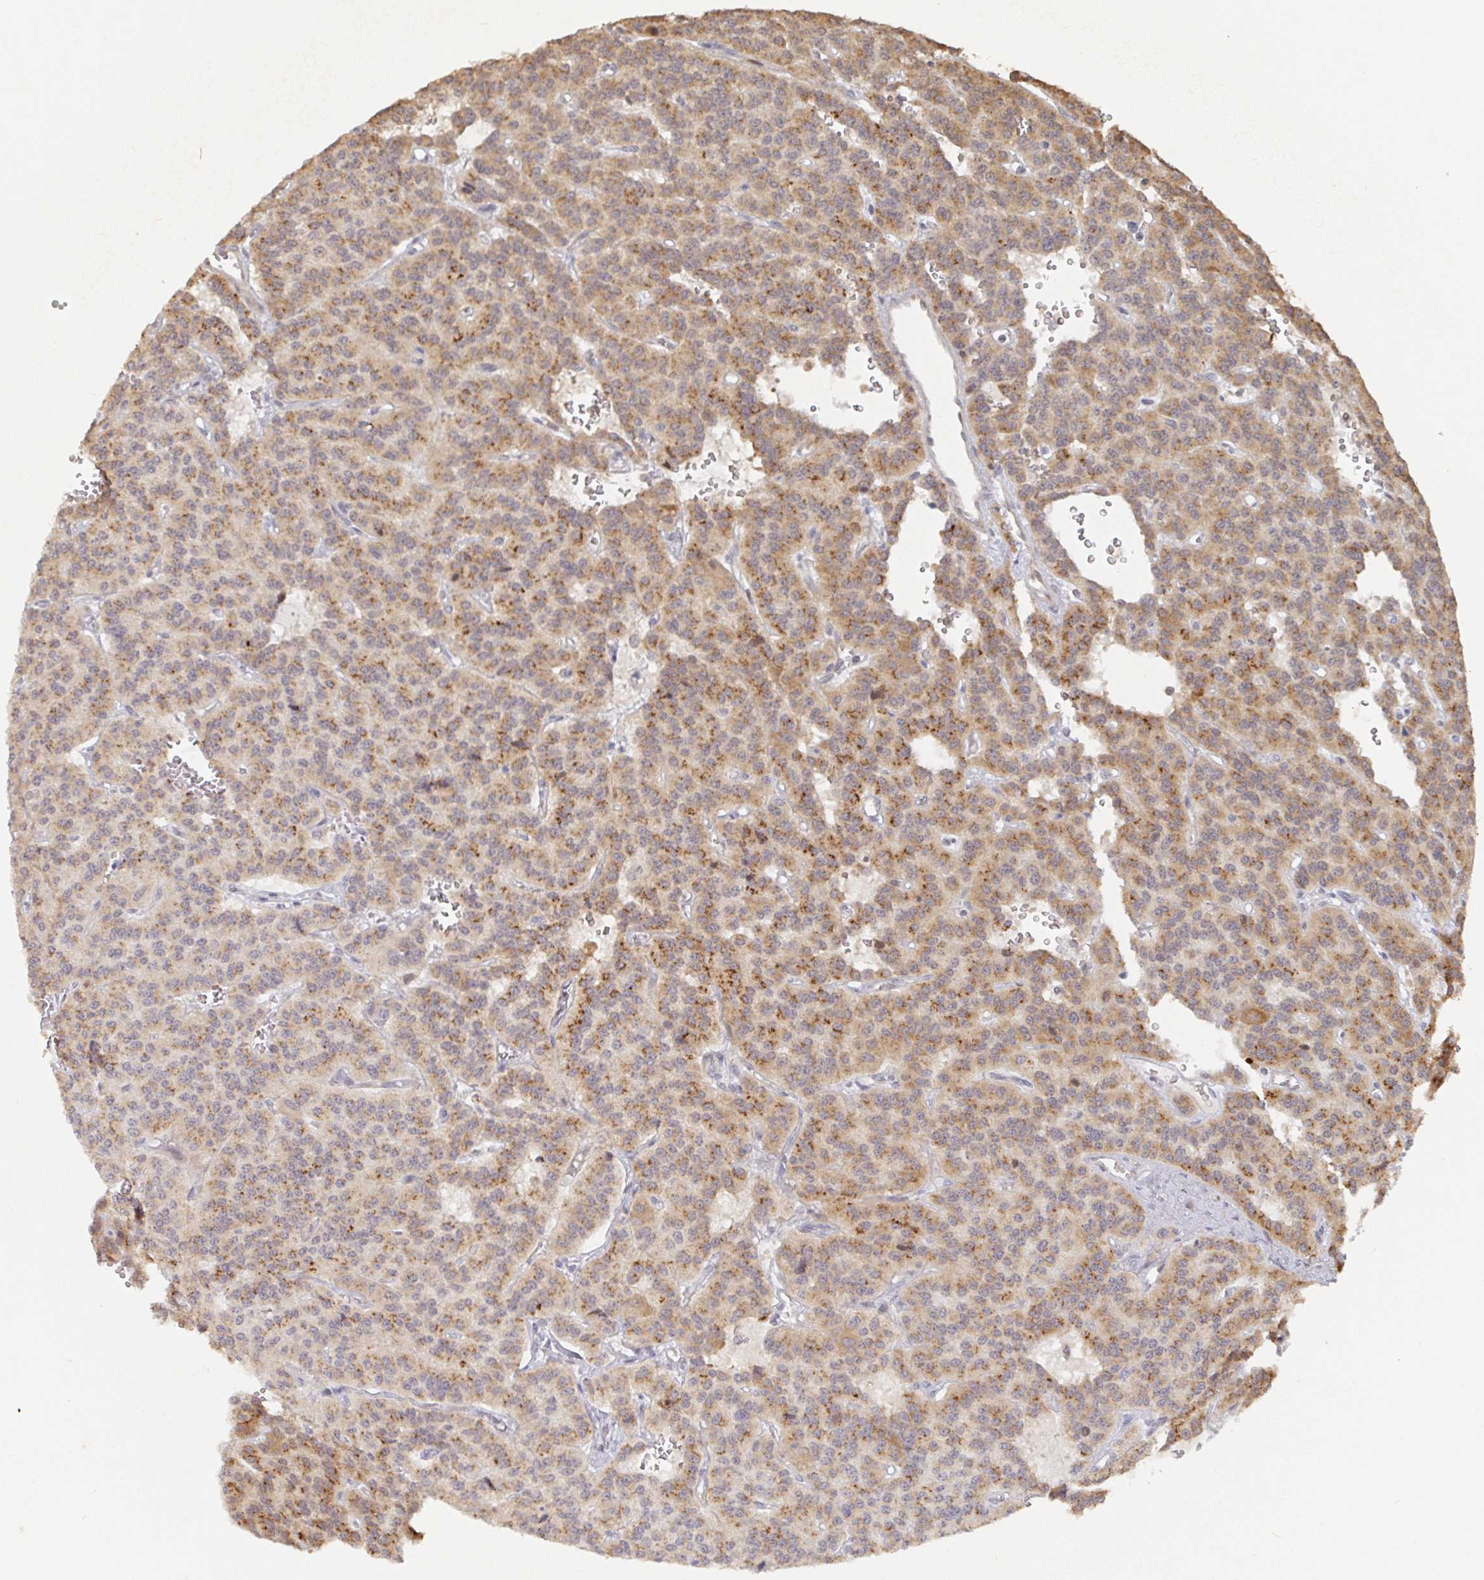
{"staining": {"intensity": "moderate", "quantity": ">75%", "location": "cytoplasmic/membranous"}, "tissue": "carcinoid", "cell_type": "Tumor cells", "image_type": "cancer", "snomed": [{"axis": "morphology", "description": "Carcinoid, malignant, NOS"}, {"axis": "topography", "description": "Lung"}], "caption": "Immunohistochemical staining of human malignant carcinoid demonstrates moderate cytoplasmic/membranous protein staining in approximately >75% of tumor cells. (IHC, brightfield microscopy, high magnification).", "gene": "ALG1", "patient": {"sex": "female", "age": 71}}